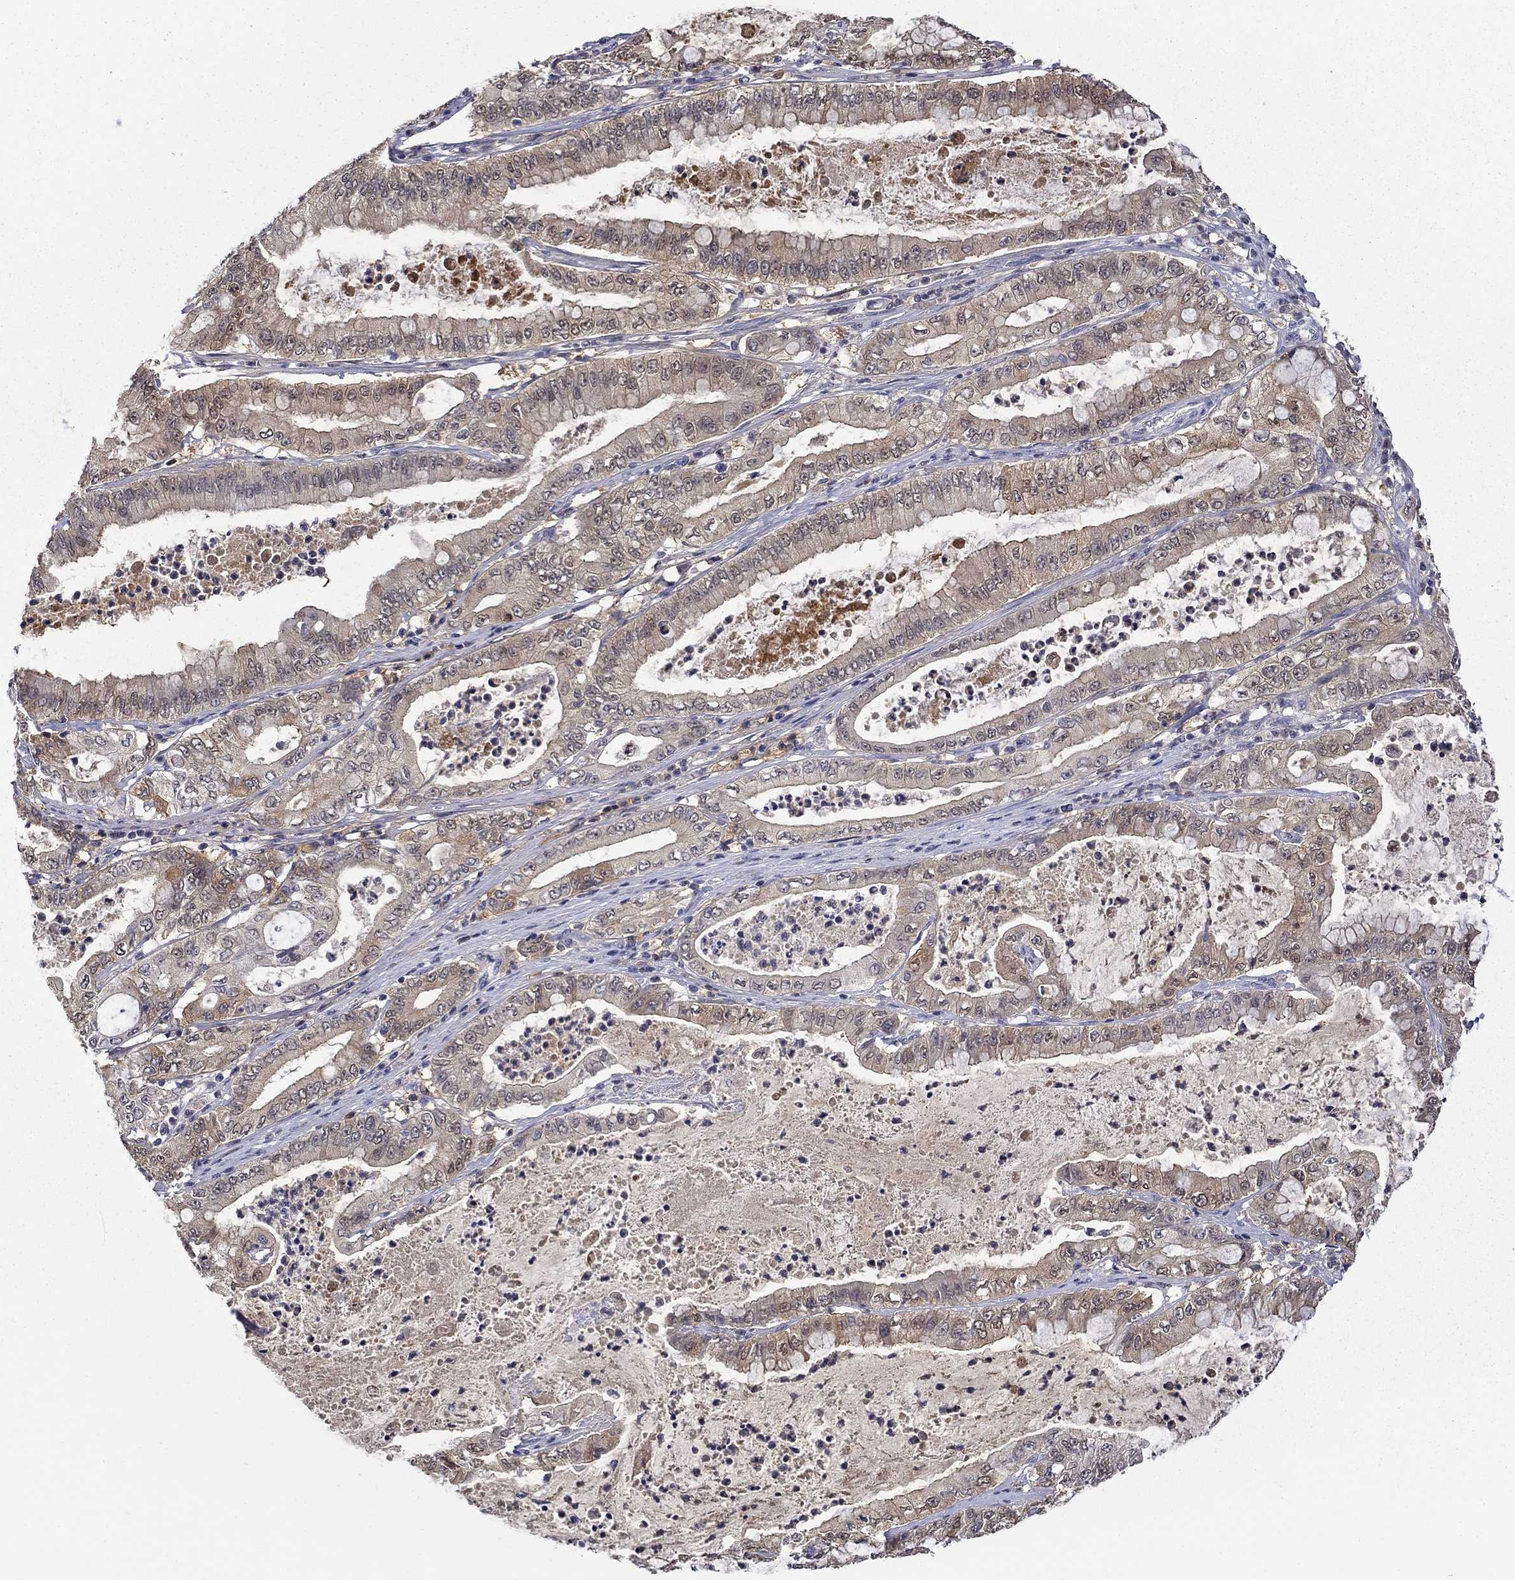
{"staining": {"intensity": "weak", "quantity": "<25%", "location": "cytoplasmic/membranous"}, "tissue": "pancreatic cancer", "cell_type": "Tumor cells", "image_type": "cancer", "snomed": [{"axis": "morphology", "description": "Adenocarcinoma, NOS"}, {"axis": "topography", "description": "Pancreas"}], "caption": "This is an immunohistochemistry (IHC) histopathology image of human pancreatic cancer (adenocarcinoma). There is no positivity in tumor cells.", "gene": "DDTL", "patient": {"sex": "male", "age": 71}}